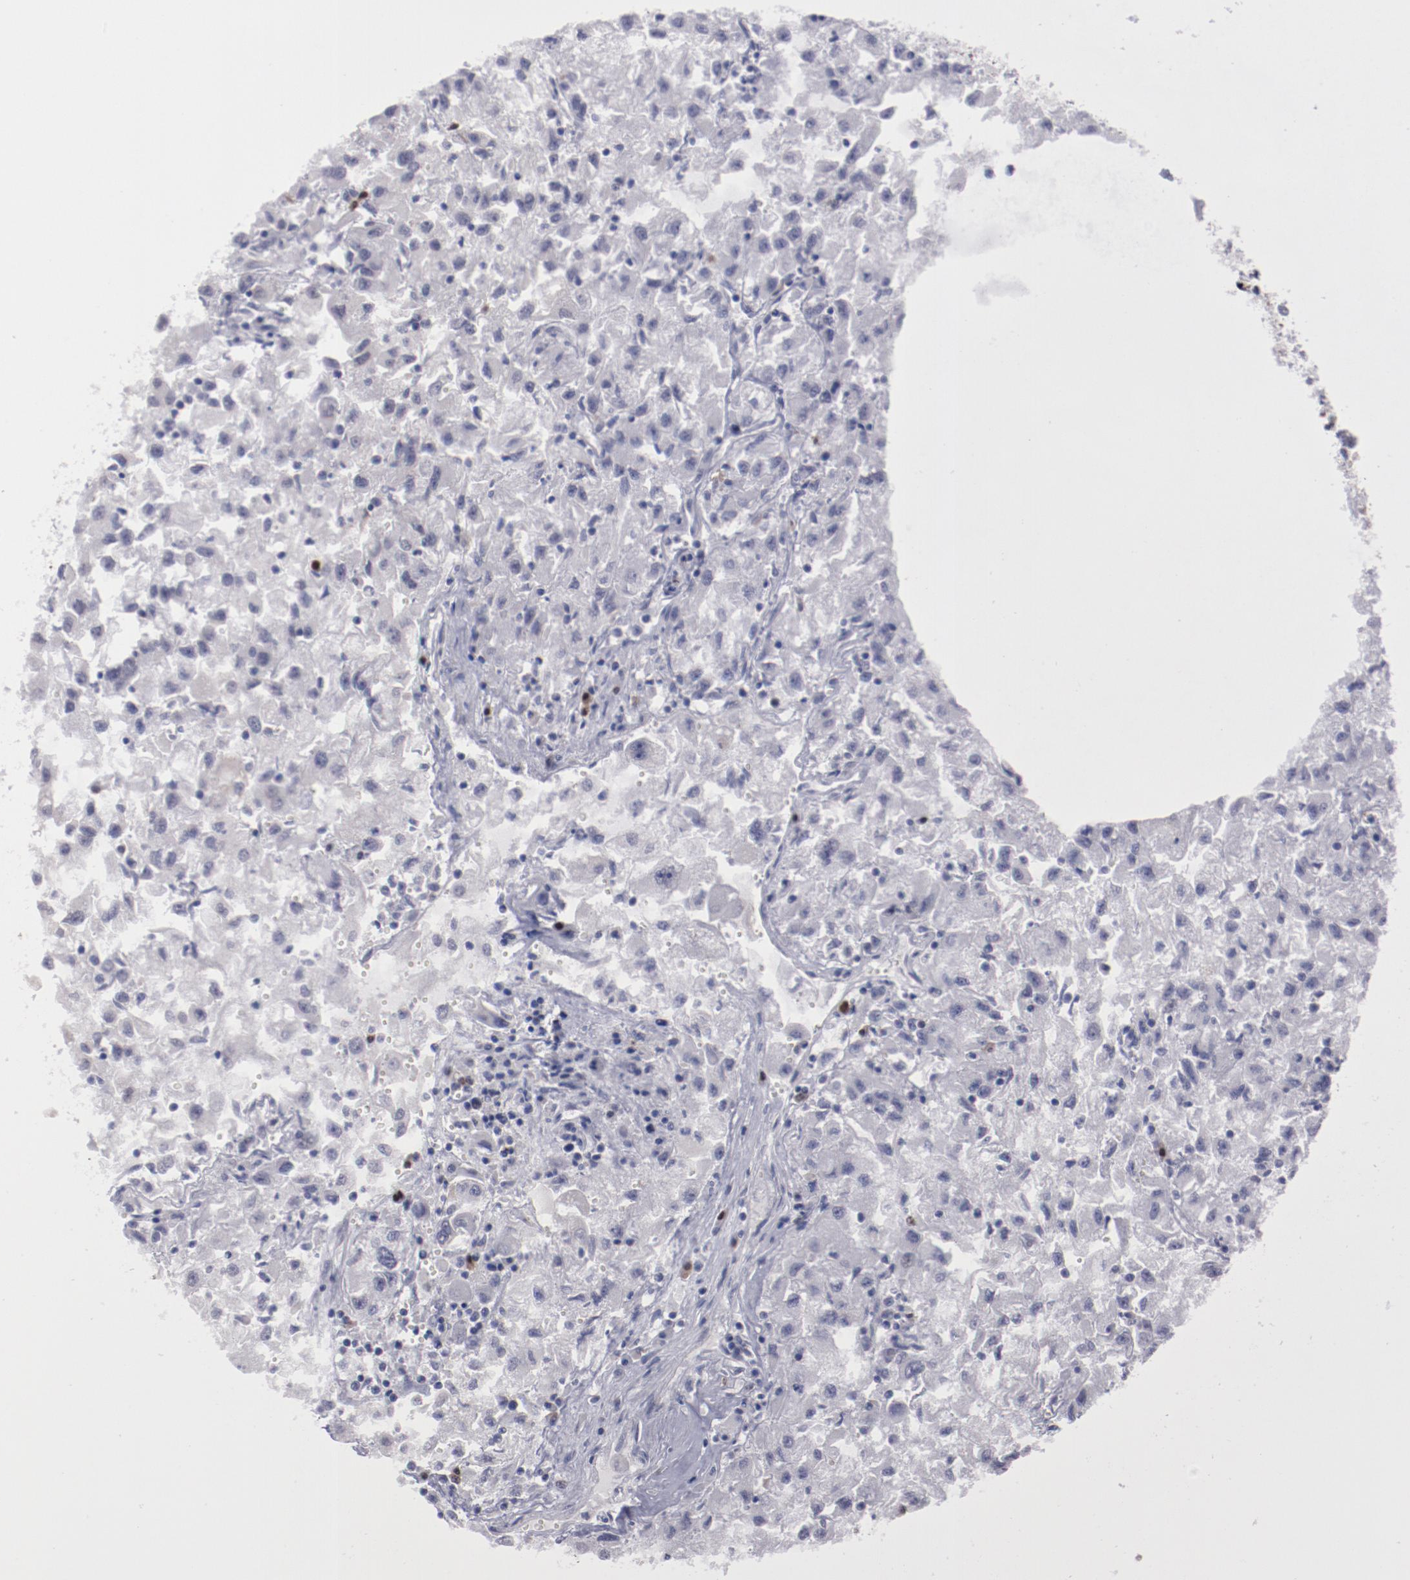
{"staining": {"intensity": "negative", "quantity": "none", "location": "none"}, "tissue": "renal cancer", "cell_type": "Tumor cells", "image_type": "cancer", "snomed": [{"axis": "morphology", "description": "Adenocarcinoma, NOS"}, {"axis": "topography", "description": "Kidney"}], "caption": "A high-resolution photomicrograph shows immunohistochemistry (IHC) staining of renal adenocarcinoma, which demonstrates no significant expression in tumor cells. The staining was performed using DAB to visualize the protein expression in brown, while the nuclei were stained in blue with hematoxylin (Magnification: 20x).", "gene": "IRF4", "patient": {"sex": "male", "age": 59}}